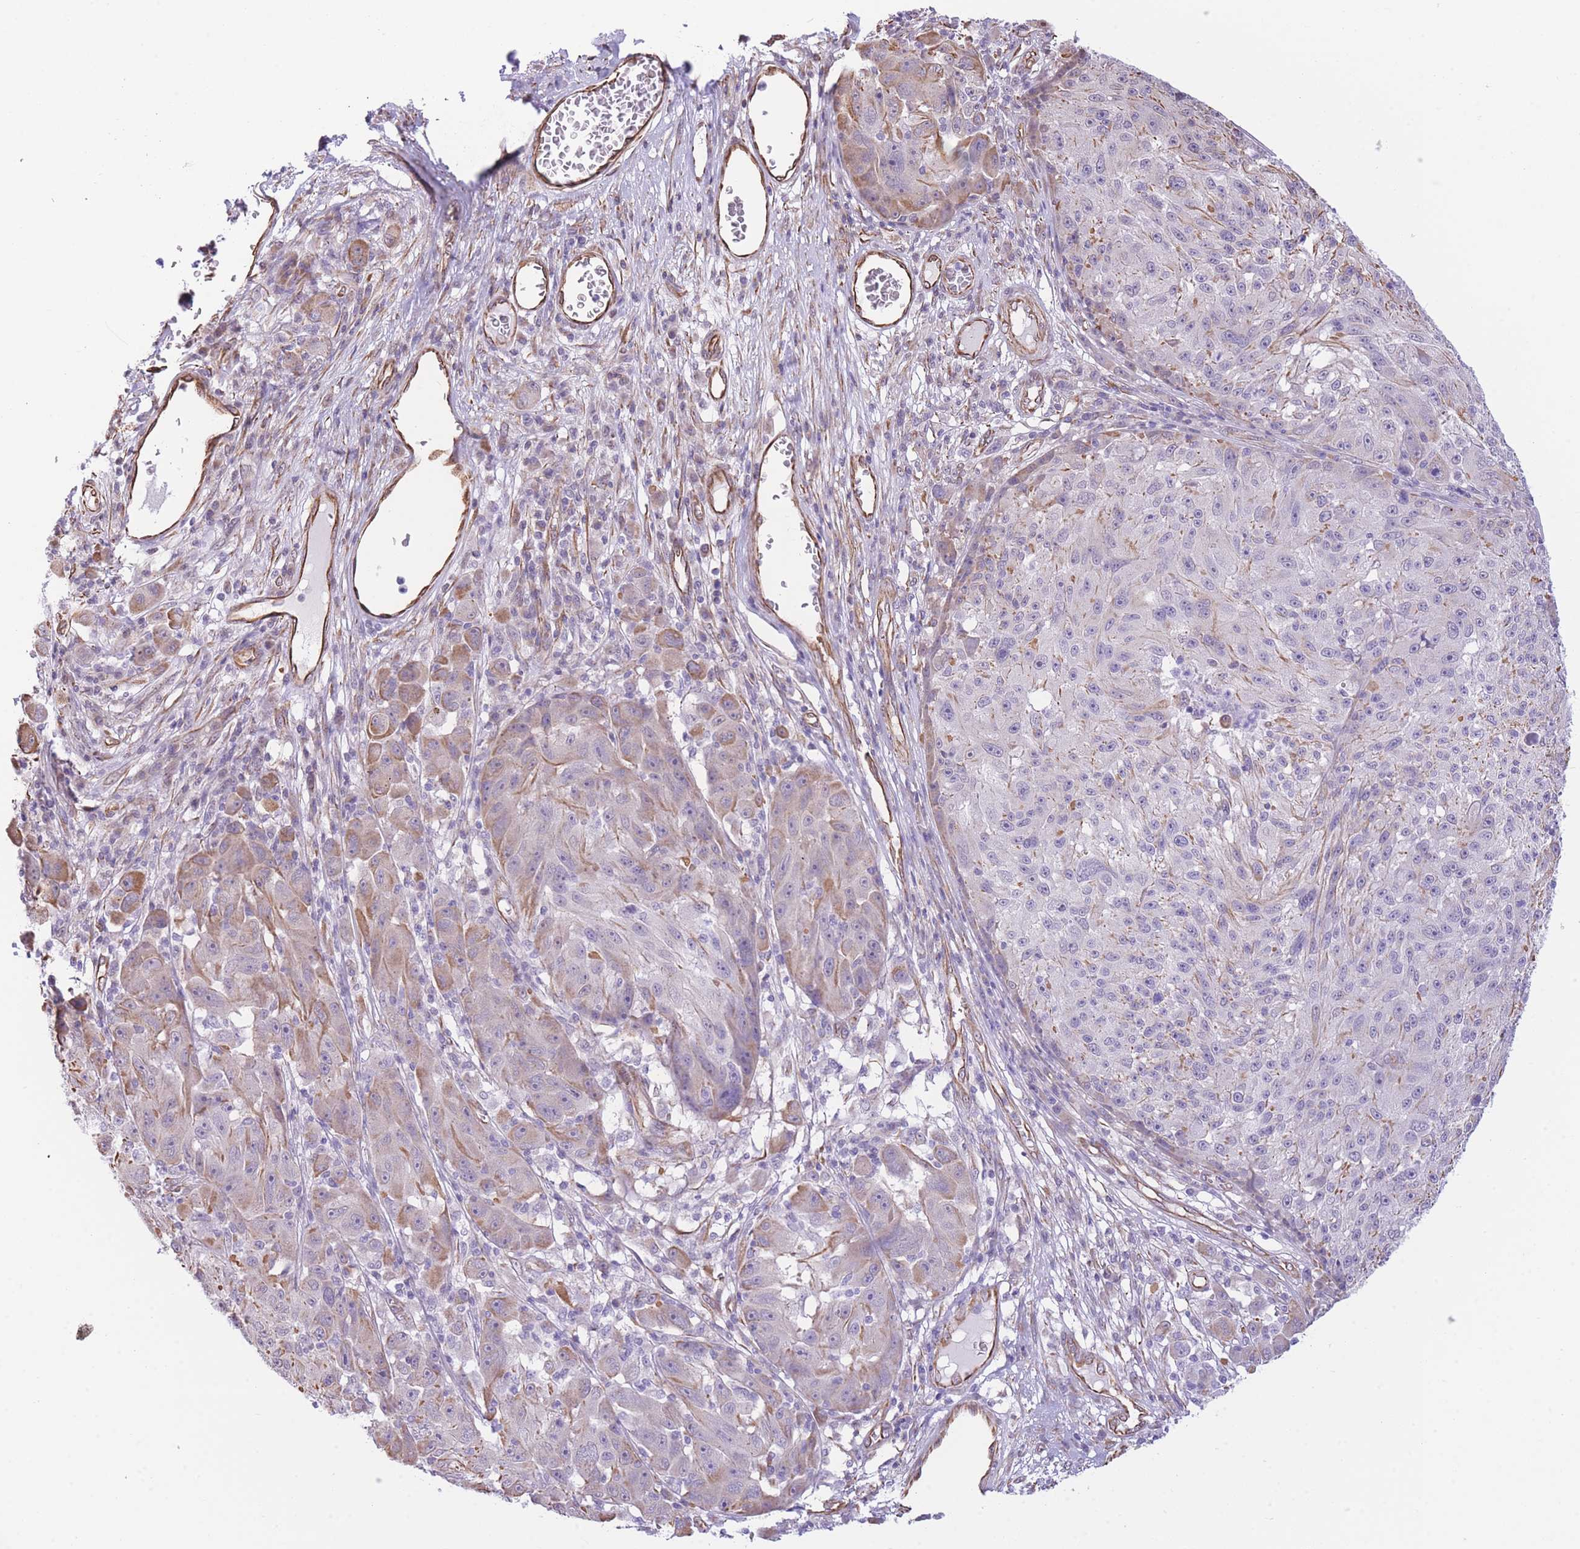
{"staining": {"intensity": "weak", "quantity": "<25%", "location": "cytoplasmic/membranous"}, "tissue": "melanoma", "cell_type": "Tumor cells", "image_type": "cancer", "snomed": [{"axis": "morphology", "description": "Malignant melanoma, NOS"}, {"axis": "topography", "description": "Skin"}], "caption": "There is no significant staining in tumor cells of melanoma.", "gene": "PSG8", "patient": {"sex": "male", "age": 53}}